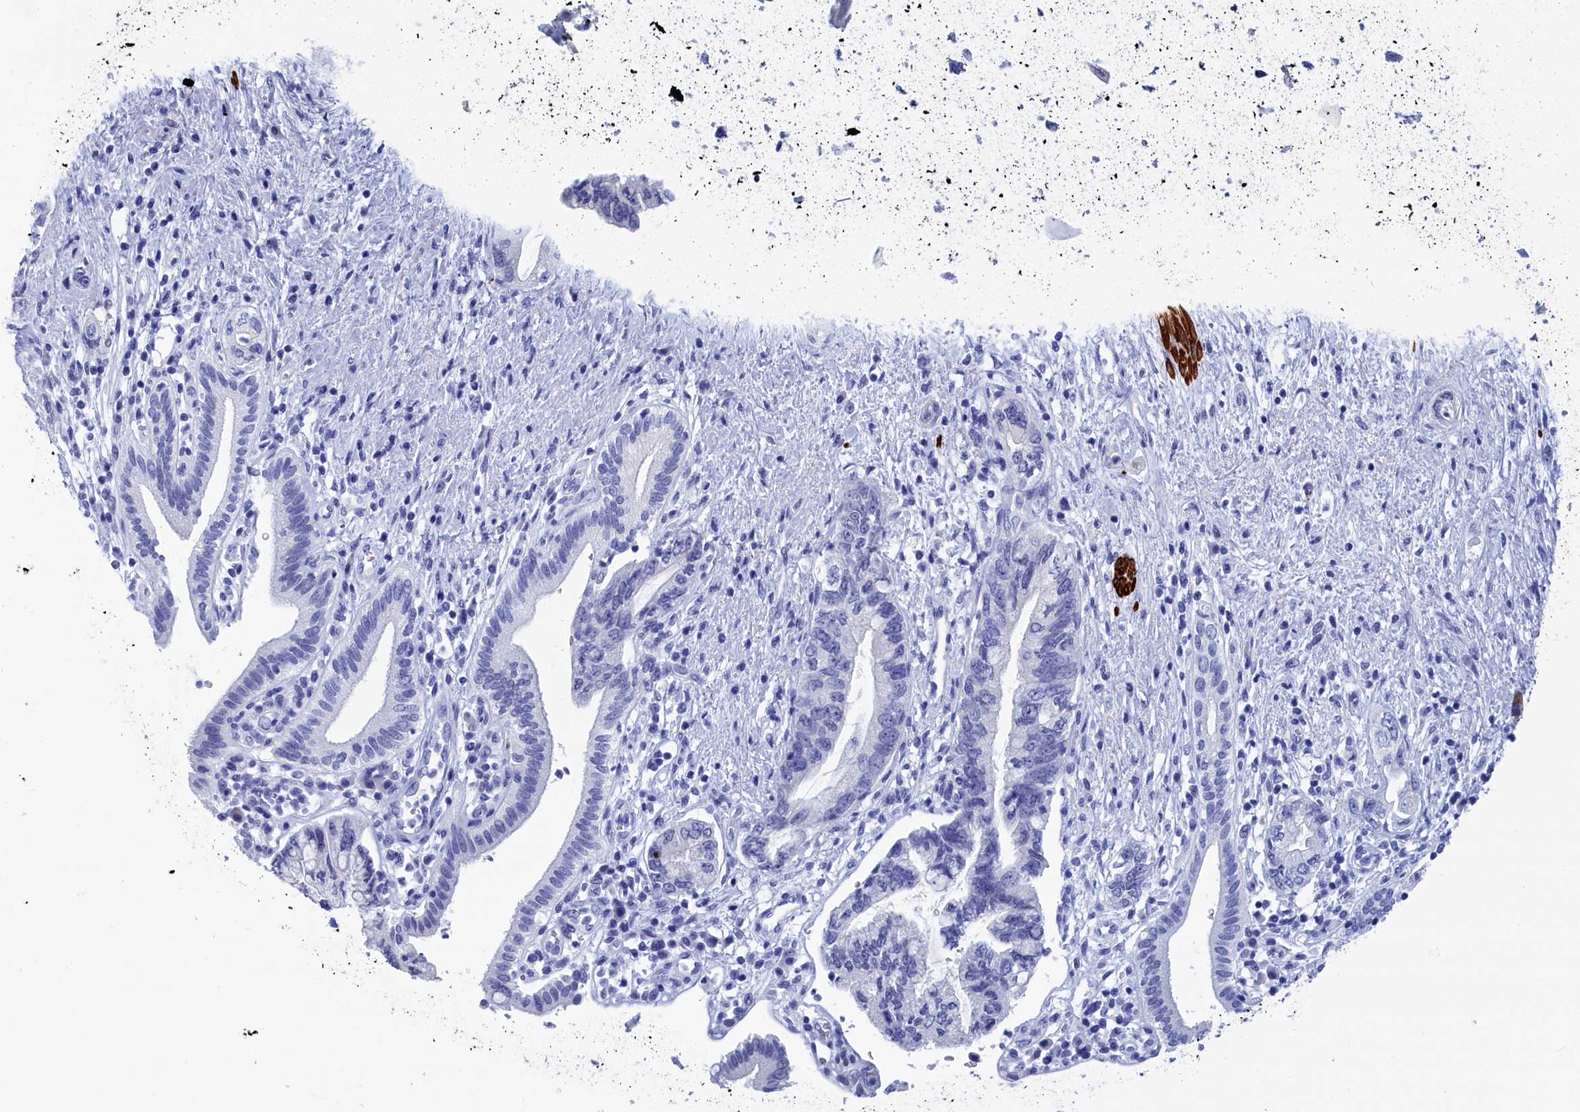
{"staining": {"intensity": "negative", "quantity": "none", "location": "none"}, "tissue": "pancreatic cancer", "cell_type": "Tumor cells", "image_type": "cancer", "snomed": [{"axis": "morphology", "description": "Adenocarcinoma, NOS"}, {"axis": "topography", "description": "Pancreas"}], "caption": "Human pancreatic cancer (adenocarcinoma) stained for a protein using immunohistochemistry (IHC) reveals no expression in tumor cells.", "gene": "WDR83", "patient": {"sex": "female", "age": 73}}